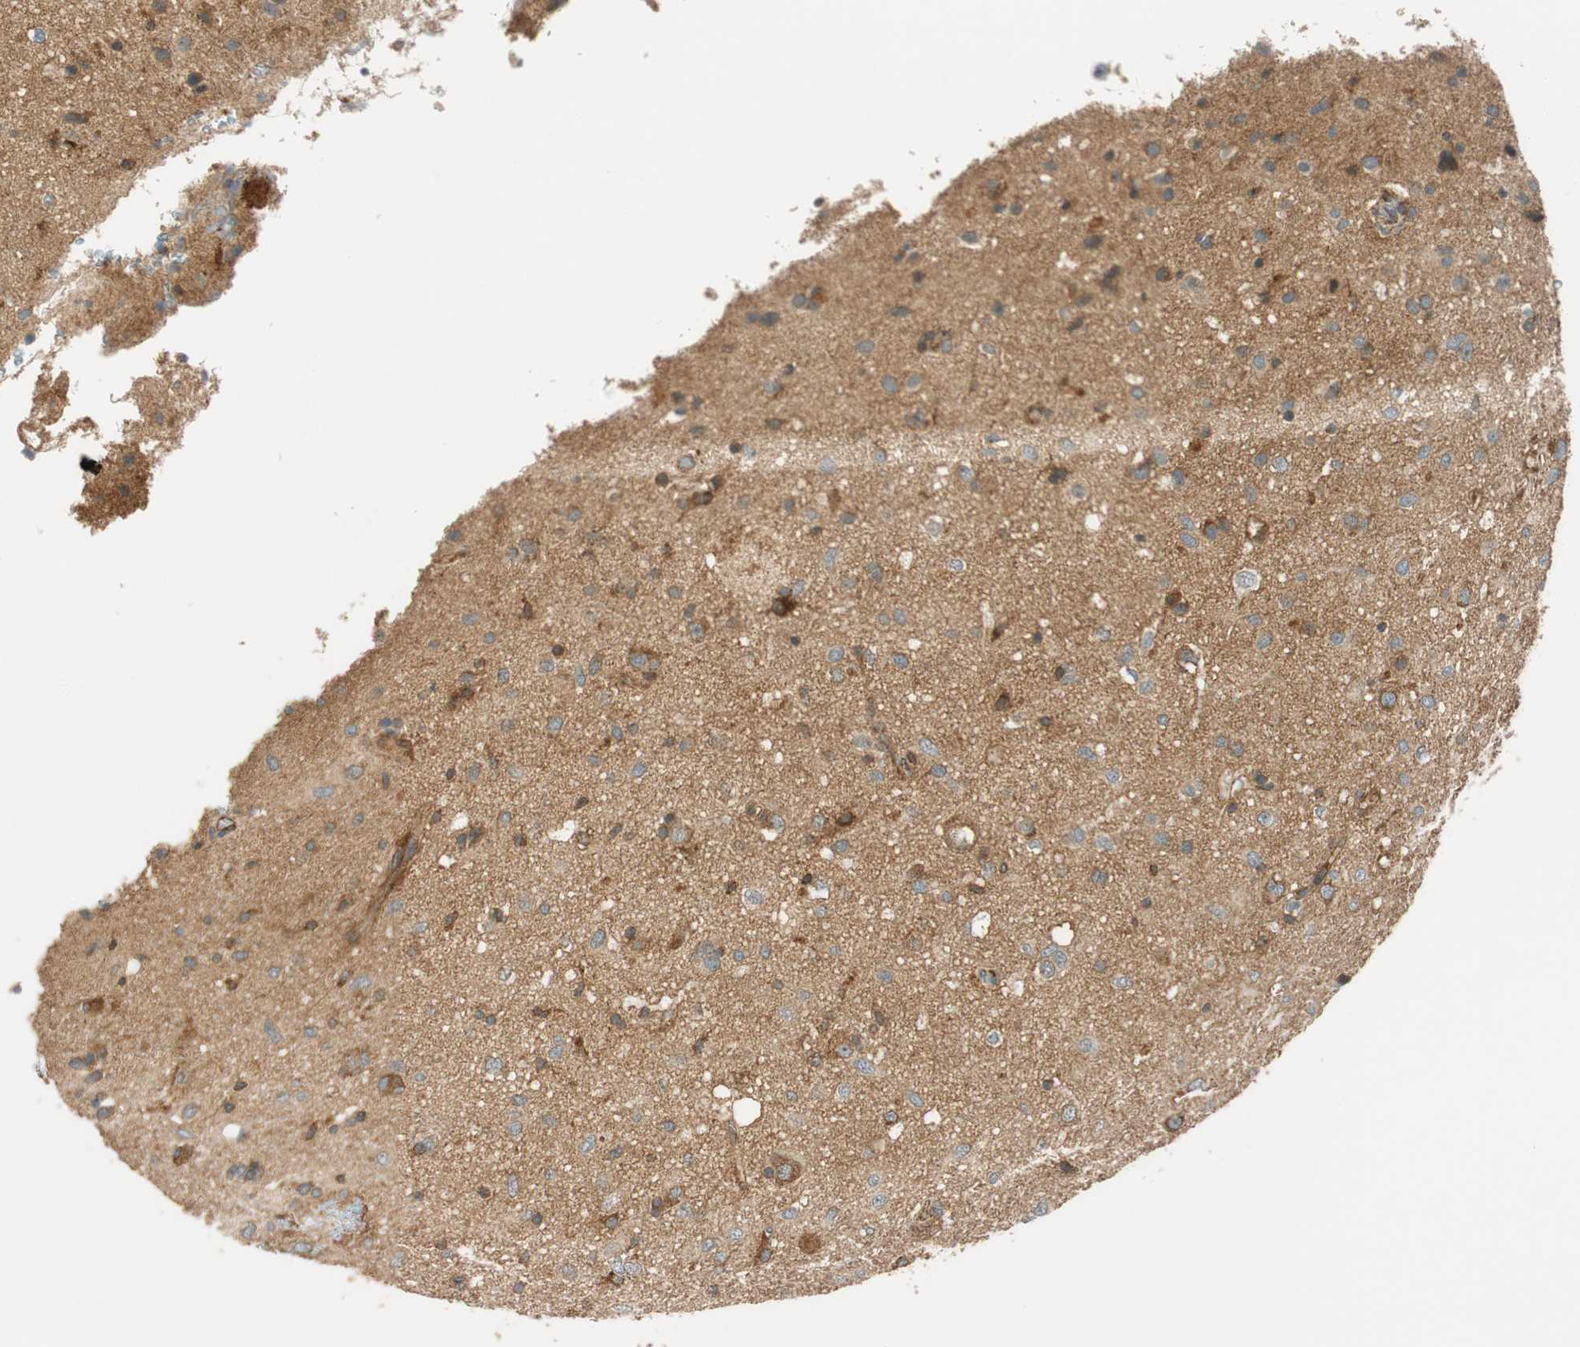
{"staining": {"intensity": "moderate", "quantity": "<25%", "location": "cytoplasmic/membranous"}, "tissue": "glioma", "cell_type": "Tumor cells", "image_type": "cancer", "snomed": [{"axis": "morphology", "description": "Glioma, malignant, Low grade"}, {"axis": "topography", "description": "Brain"}], "caption": "Moderate cytoplasmic/membranous expression is present in about <25% of tumor cells in glioma. Immunohistochemistry stains the protein of interest in brown and the nuclei are stained blue.", "gene": "ABI1", "patient": {"sex": "male", "age": 77}}